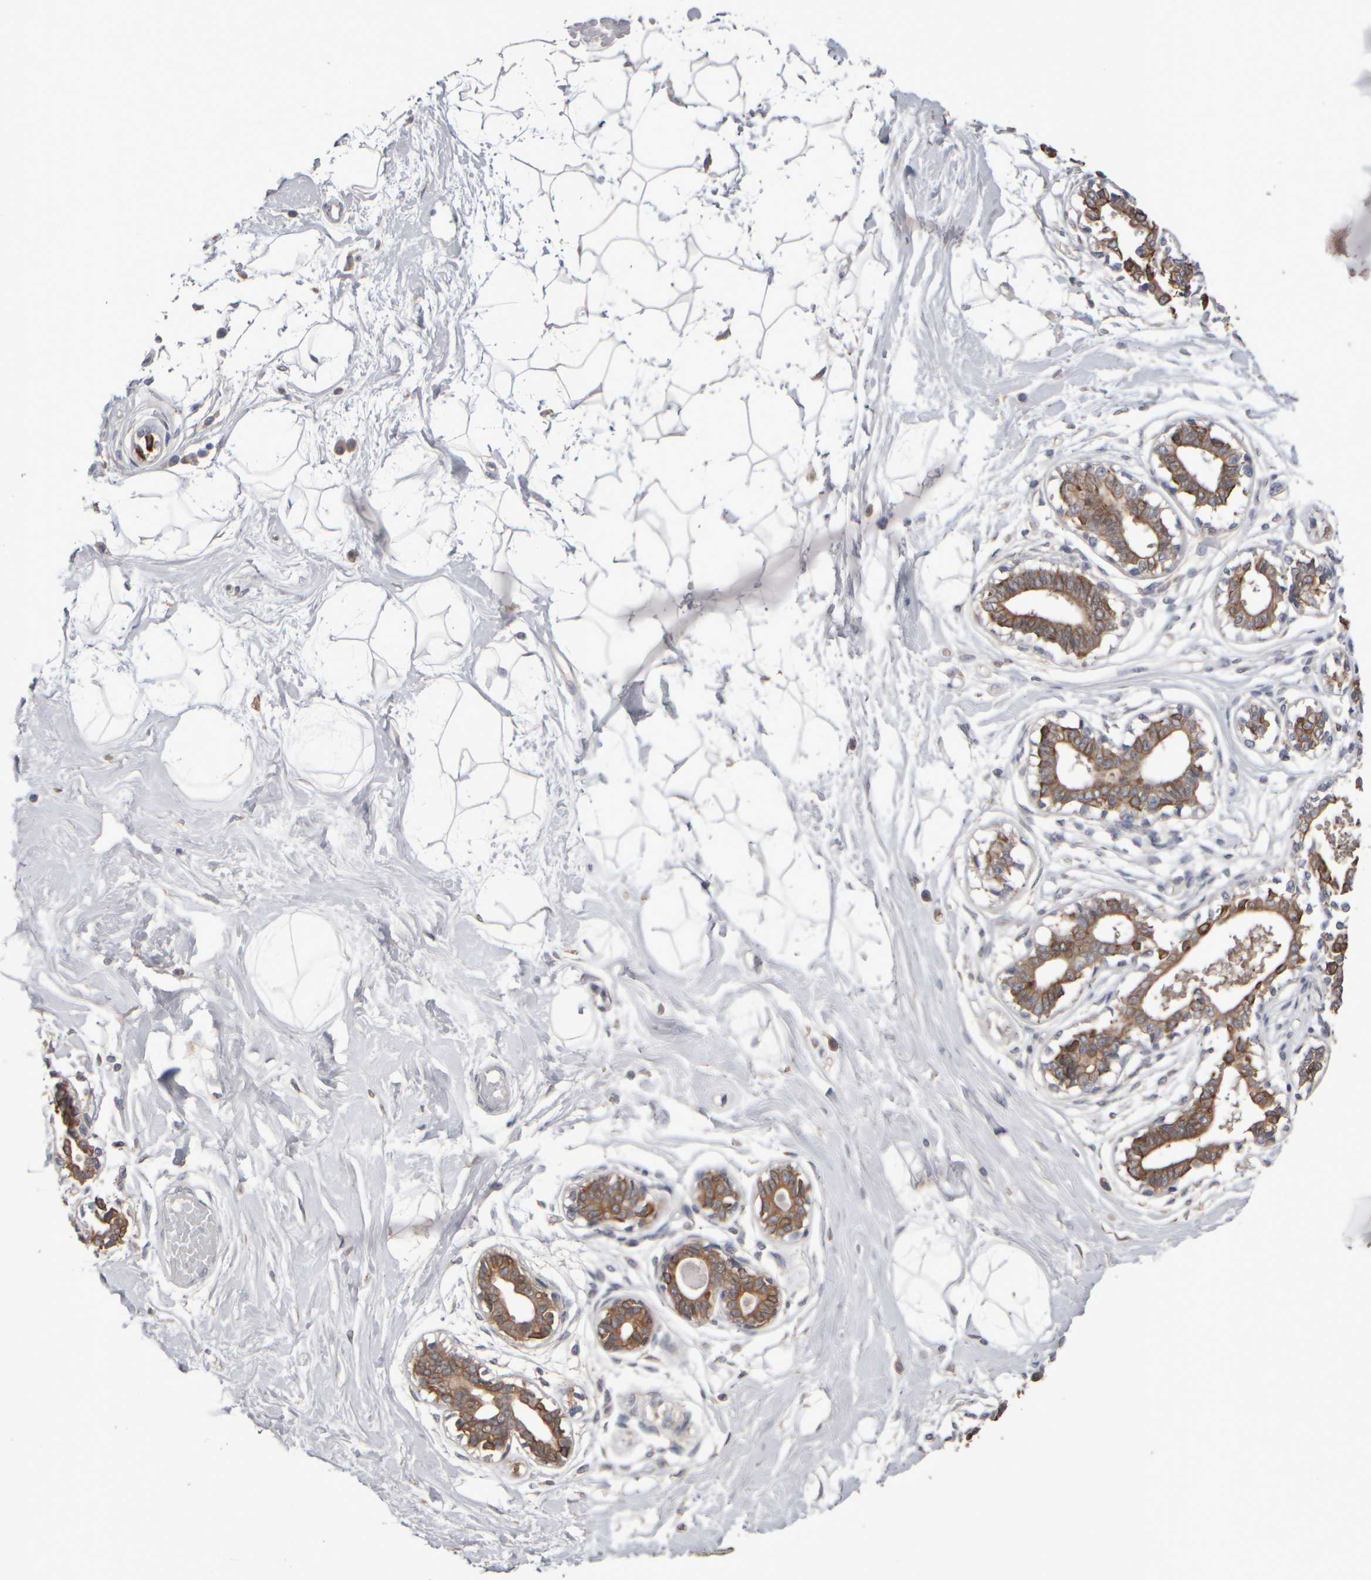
{"staining": {"intensity": "negative", "quantity": "none", "location": "none"}, "tissue": "breast", "cell_type": "Adipocytes", "image_type": "normal", "snomed": [{"axis": "morphology", "description": "Normal tissue, NOS"}, {"axis": "topography", "description": "Breast"}], "caption": "A high-resolution histopathology image shows IHC staining of unremarkable breast, which demonstrates no significant expression in adipocytes. Brightfield microscopy of immunohistochemistry stained with DAB (brown) and hematoxylin (blue), captured at high magnification.", "gene": "EPHX2", "patient": {"sex": "female", "age": 45}}